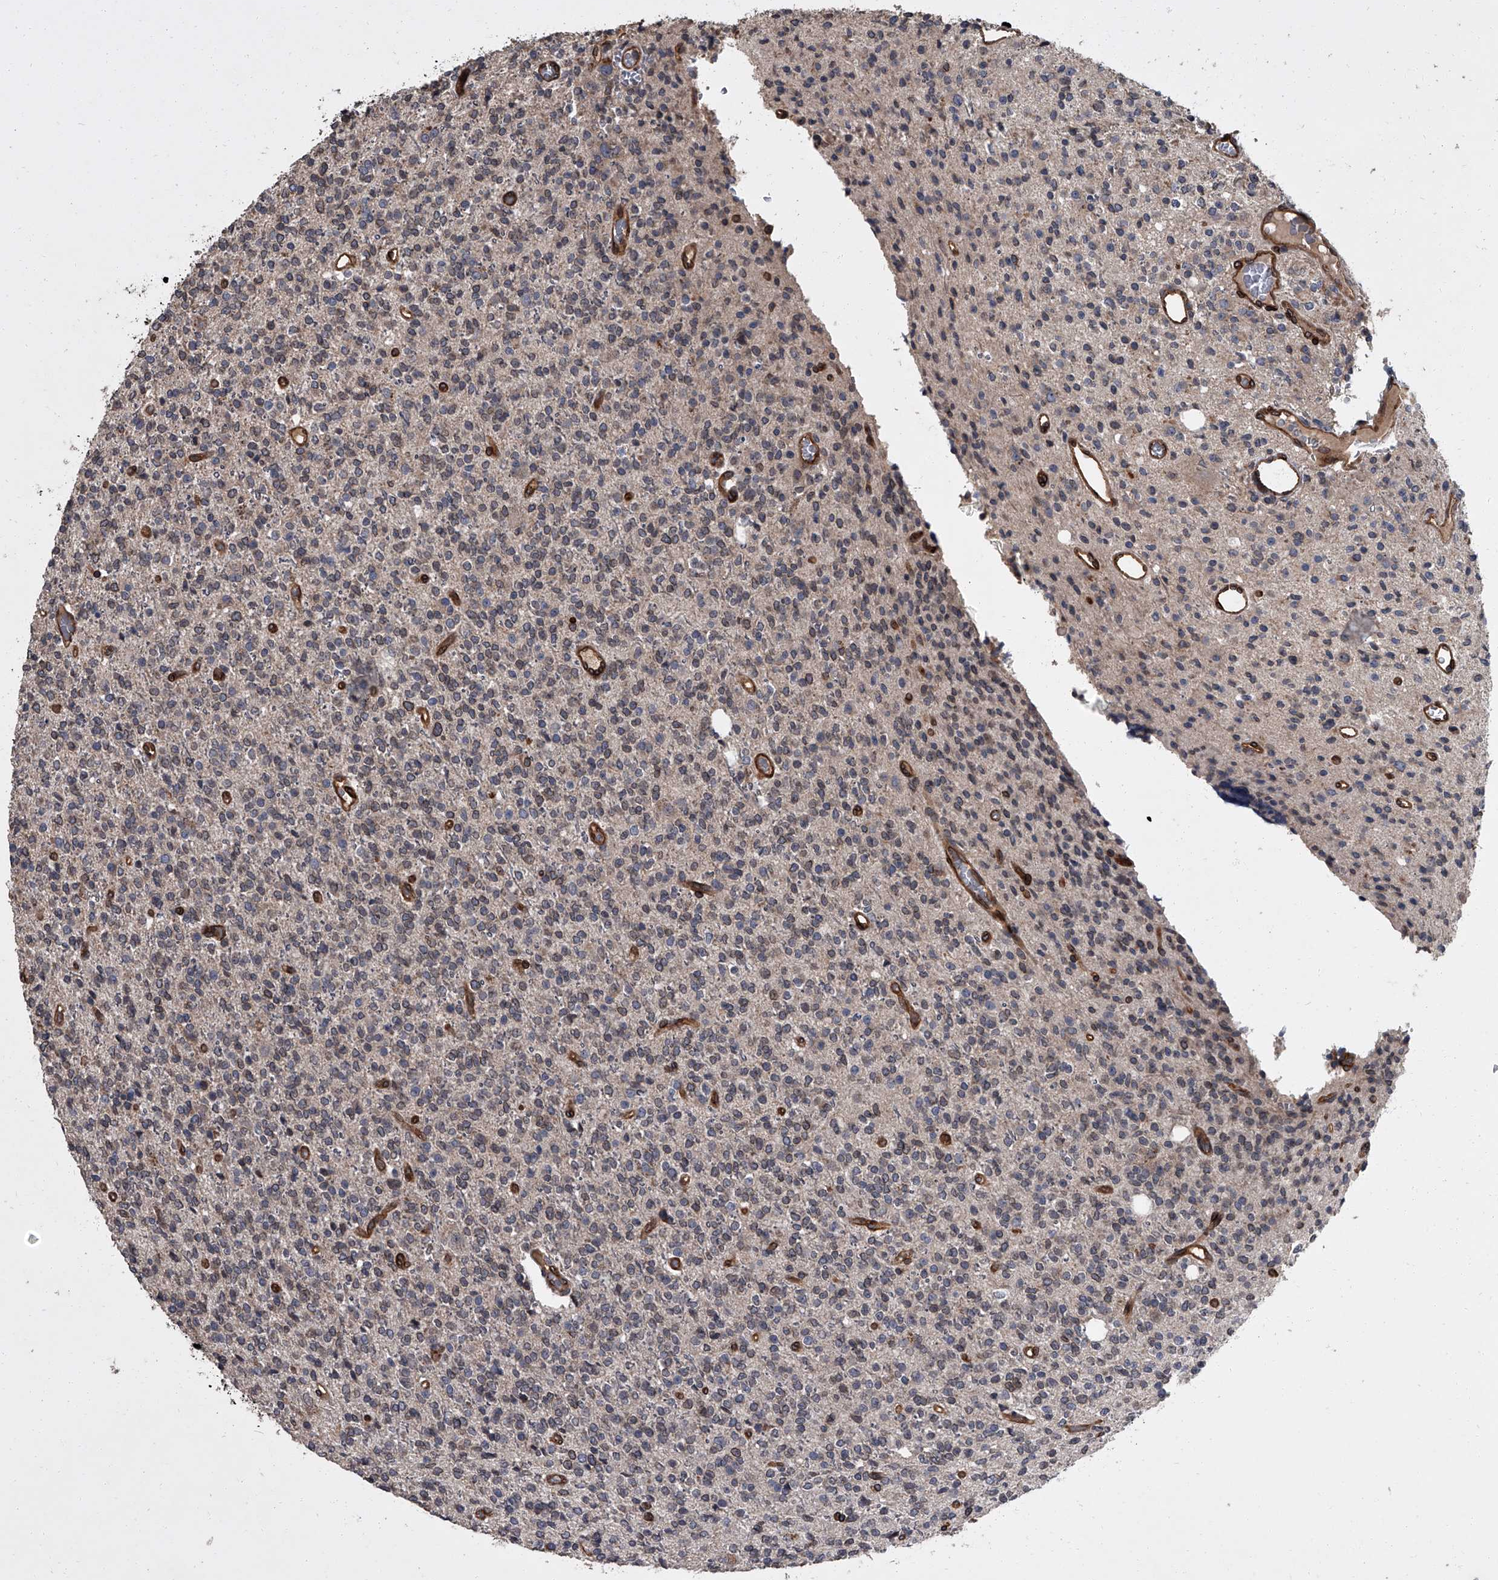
{"staining": {"intensity": "negative", "quantity": "none", "location": "none"}, "tissue": "glioma", "cell_type": "Tumor cells", "image_type": "cancer", "snomed": [{"axis": "morphology", "description": "Glioma, malignant, High grade"}, {"axis": "topography", "description": "Brain"}], "caption": "An image of human malignant glioma (high-grade) is negative for staining in tumor cells. The staining was performed using DAB to visualize the protein expression in brown, while the nuclei were stained in blue with hematoxylin (Magnification: 20x).", "gene": "LRRC8C", "patient": {"sex": "male", "age": 34}}